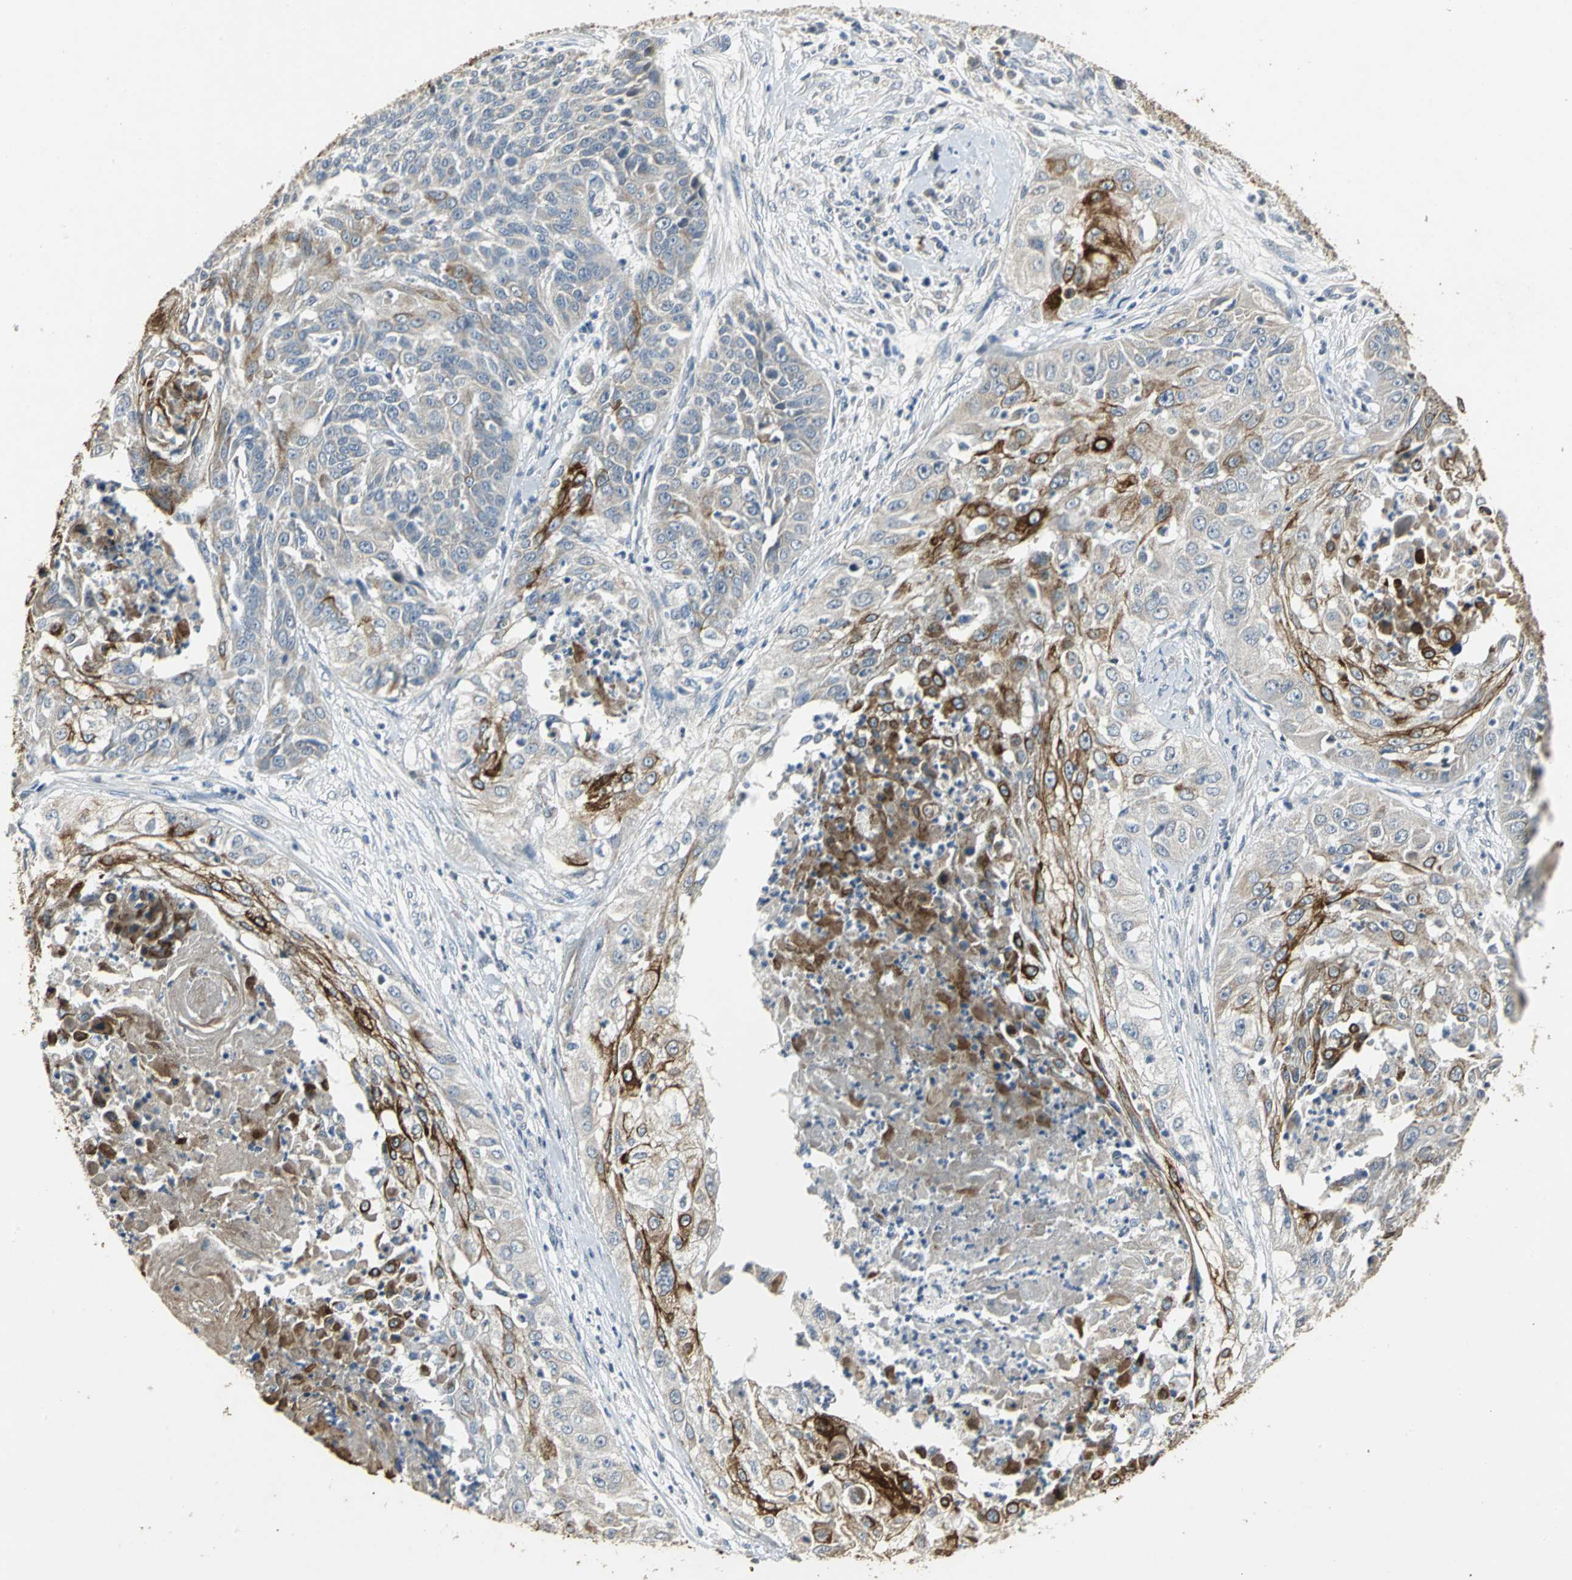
{"staining": {"intensity": "strong", "quantity": "<25%", "location": "cytoplasmic/membranous"}, "tissue": "cervical cancer", "cell_type": "Tumor cells", "image_type": "cancer", "snomed": [{"axis": "morphology", "description": "Squamous cell carcinoma, NOS"}, {"axis": "topography", "description": "Cervix"}], "caption": "Tumor cells reveal medium levels of strong cytoplasmic/membranous expression in approximately <25% of cells in human cervical cancer (squamous cell carcinoma).", "gene": "JADE3", "patient": {"sex": "female", "age": 64}}